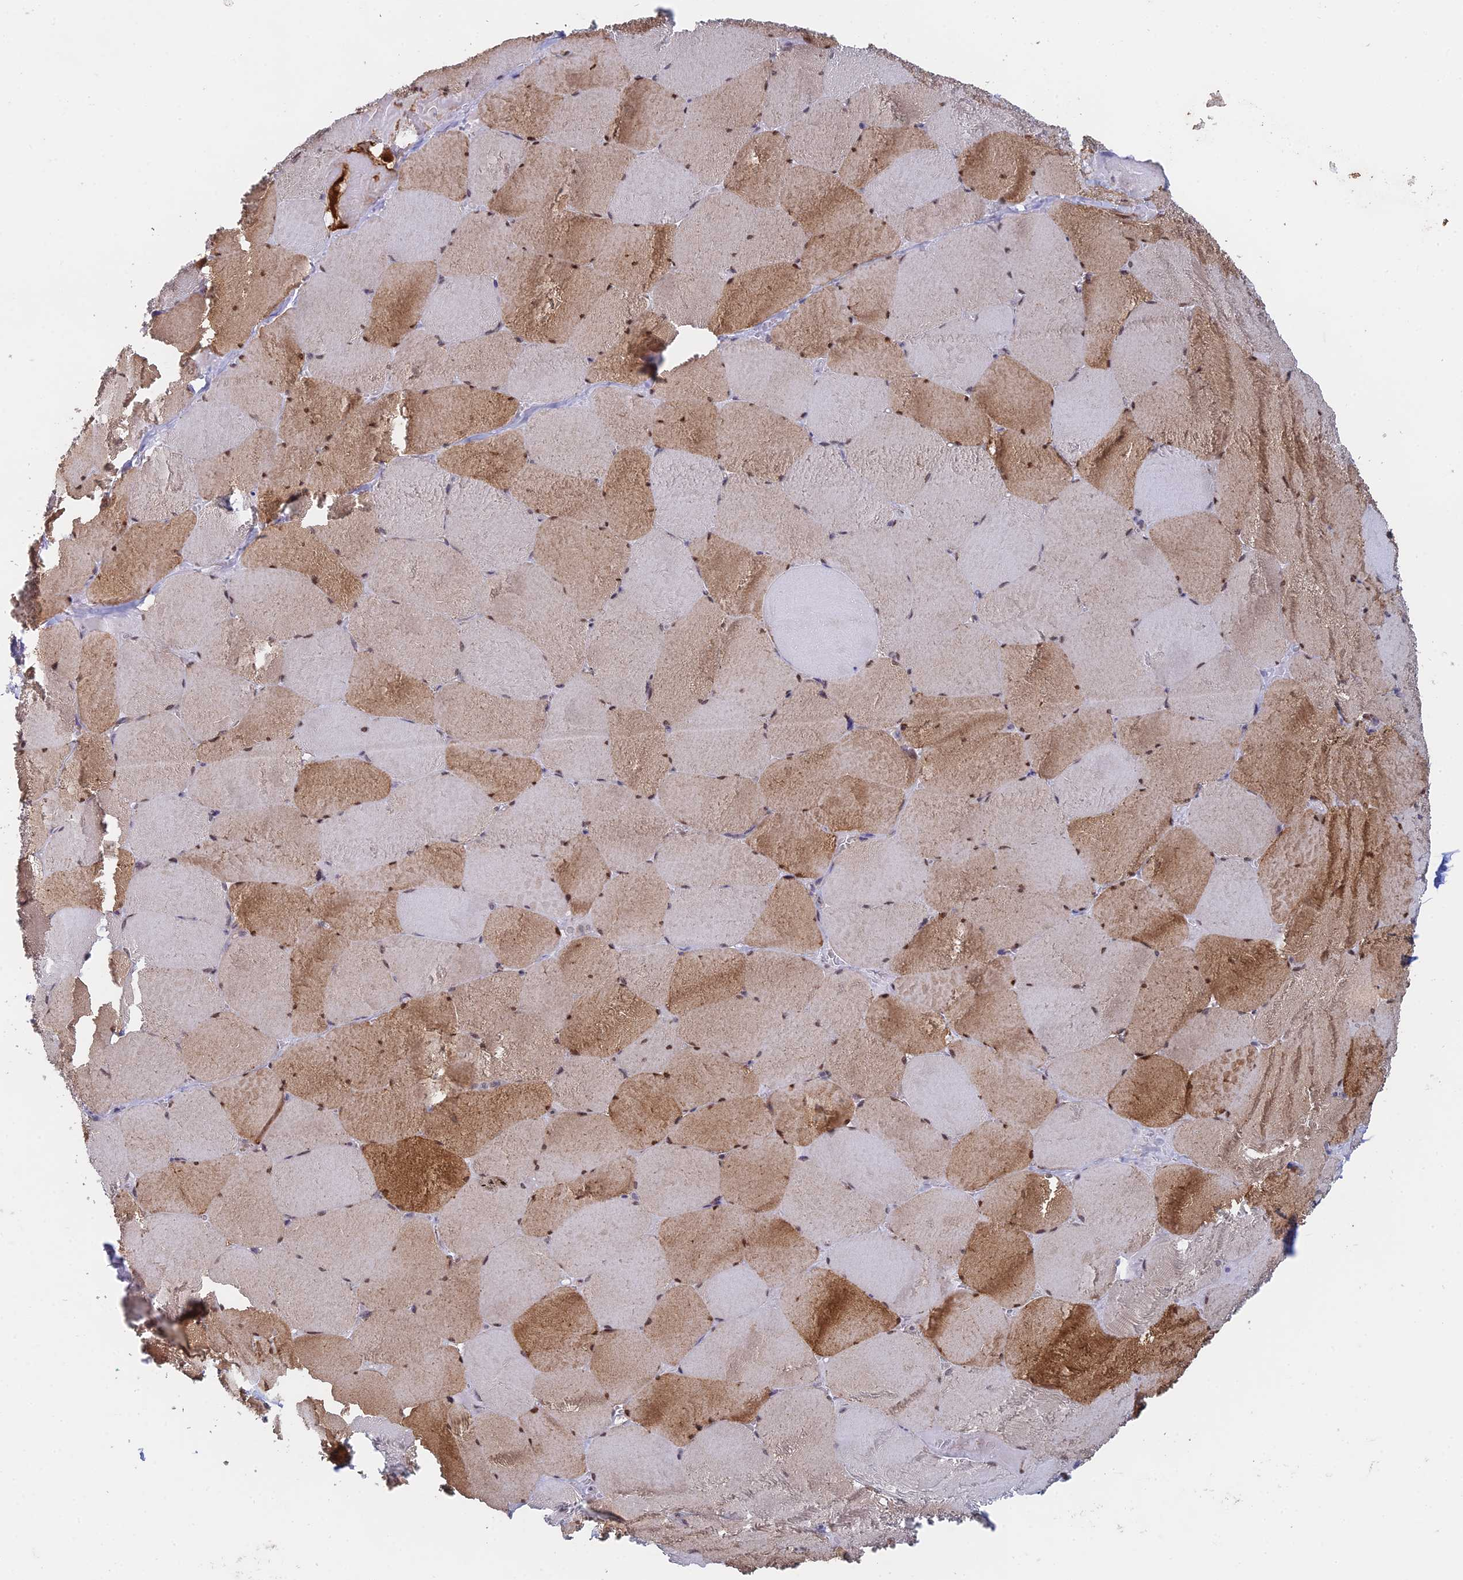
{"staining": {"intensity": "moderate", "quantity": ">75%", "location": "cytoplasmic/membranous,nuclear"}, "tissue": "skeletal muscle", "cell_type": "Myocytes", "image_type": "normal", "snomed": [{"axis": "morphology", "description": "Normal tissue, NOS"}, {"axis": "topography", "description": "Skeletal muscle"}, {"axis": "topography", "description": "Head-Neck"}], "caption": "Skeletal muscle was stained to show a protein in brown. There is medium levels of moderate cytoplasmic/membranous,nuclear staining in about >75% of myocytes. (brown staining indicates protein expression, while blue staining denotes nuclei).", "gene": "MRPL17", "patient": {"sex": "male", "age": 66}}